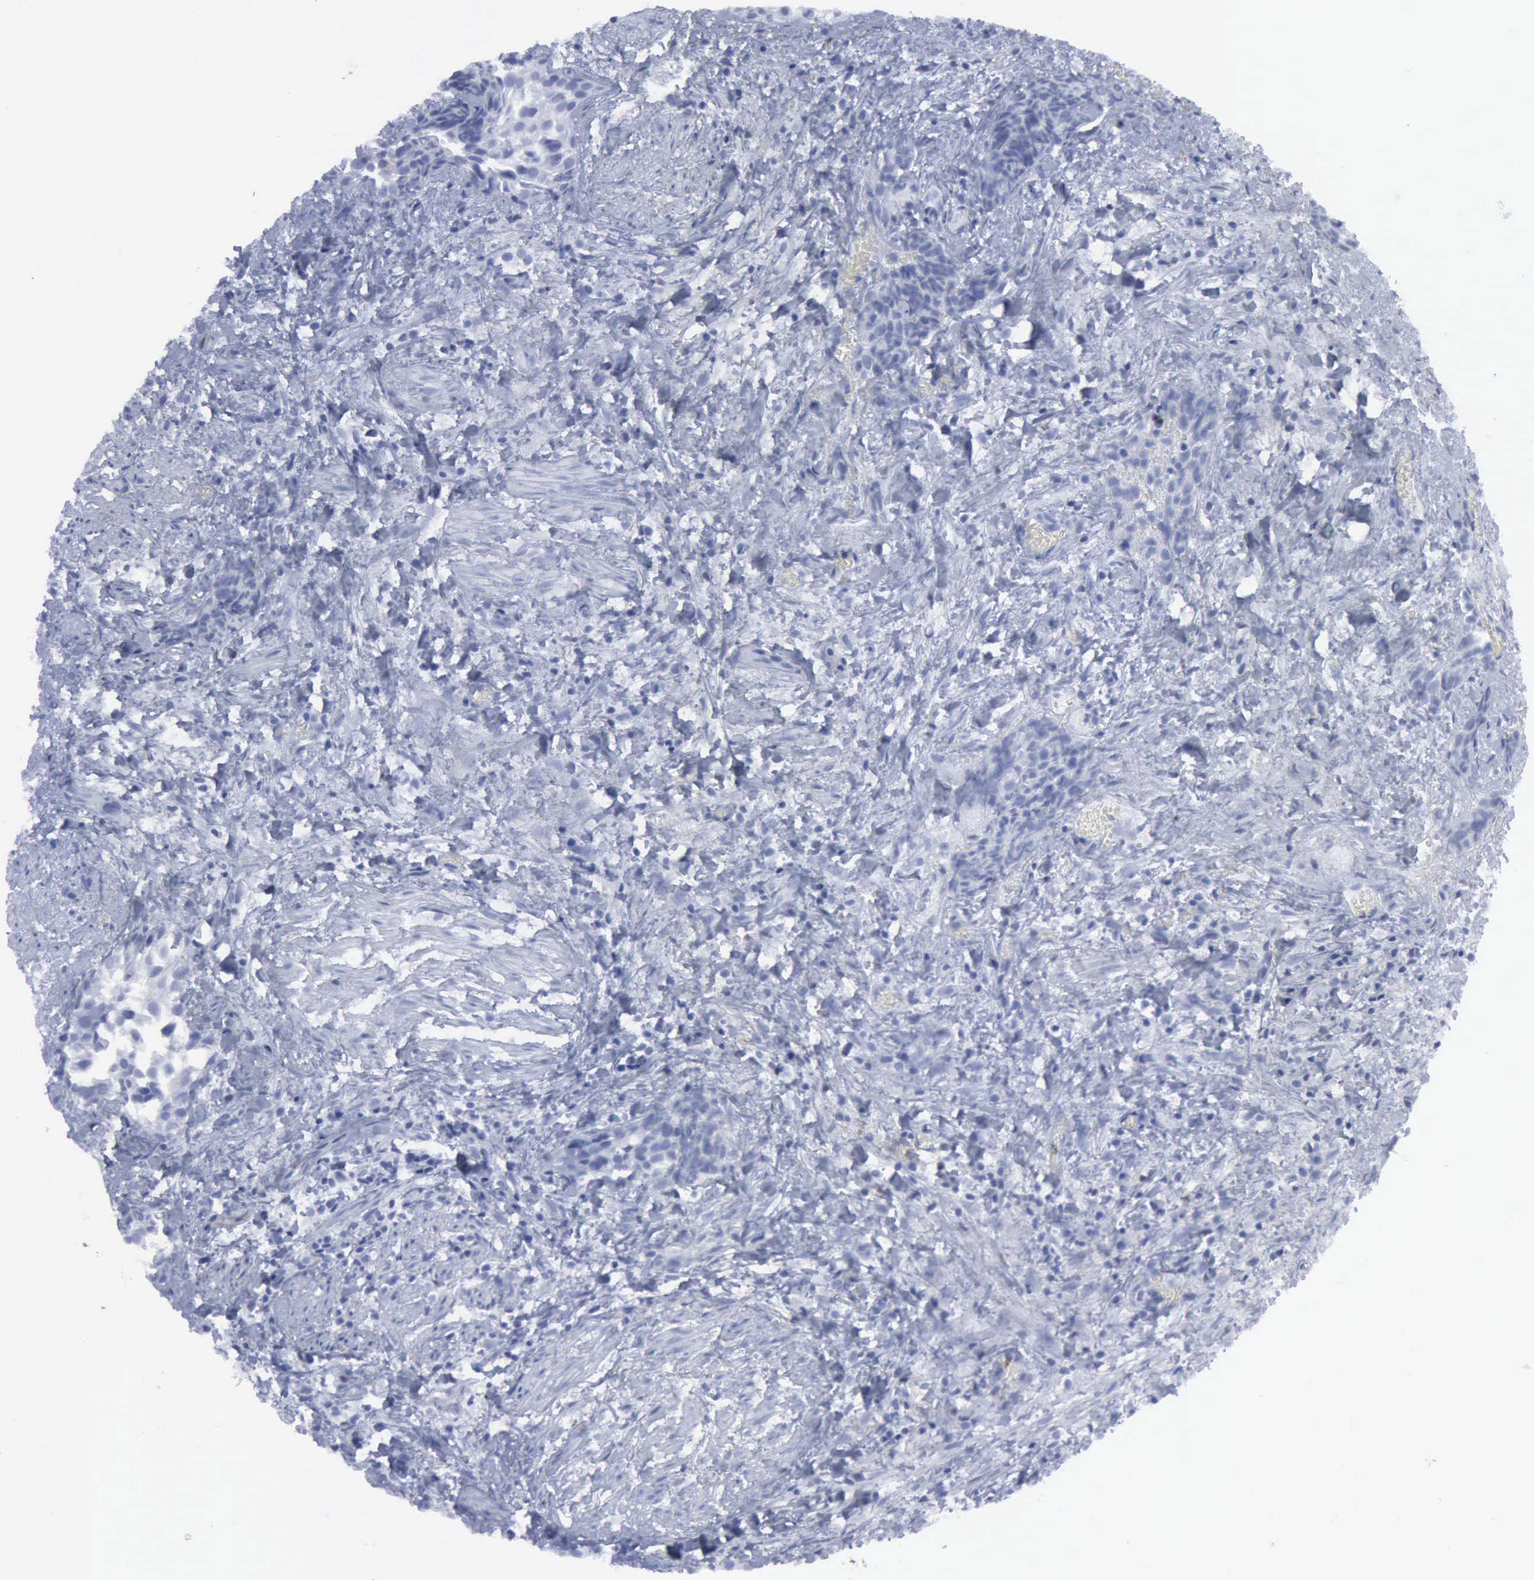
{"staining": {"intensity": "negative", "quantity": "none", "location": "none"}, "tissue": "urothelial cancer", "cell_type": "Tumor cells", "image_type": "cancer", "snomed": [{"axis": "morphology", "description": "Urothelial carcinoma, High grade"}, {"axis": "topography", "description": "Urinary bladder"}], "caption": "Immunohistochemistry histopathology image of human urothelial carcinoma (high-grade) stained for a protein (brown), which exhibits no expression in tumor cells.", "gene": "VCAM1", "patient": {"sex": "female", "age": 78}}